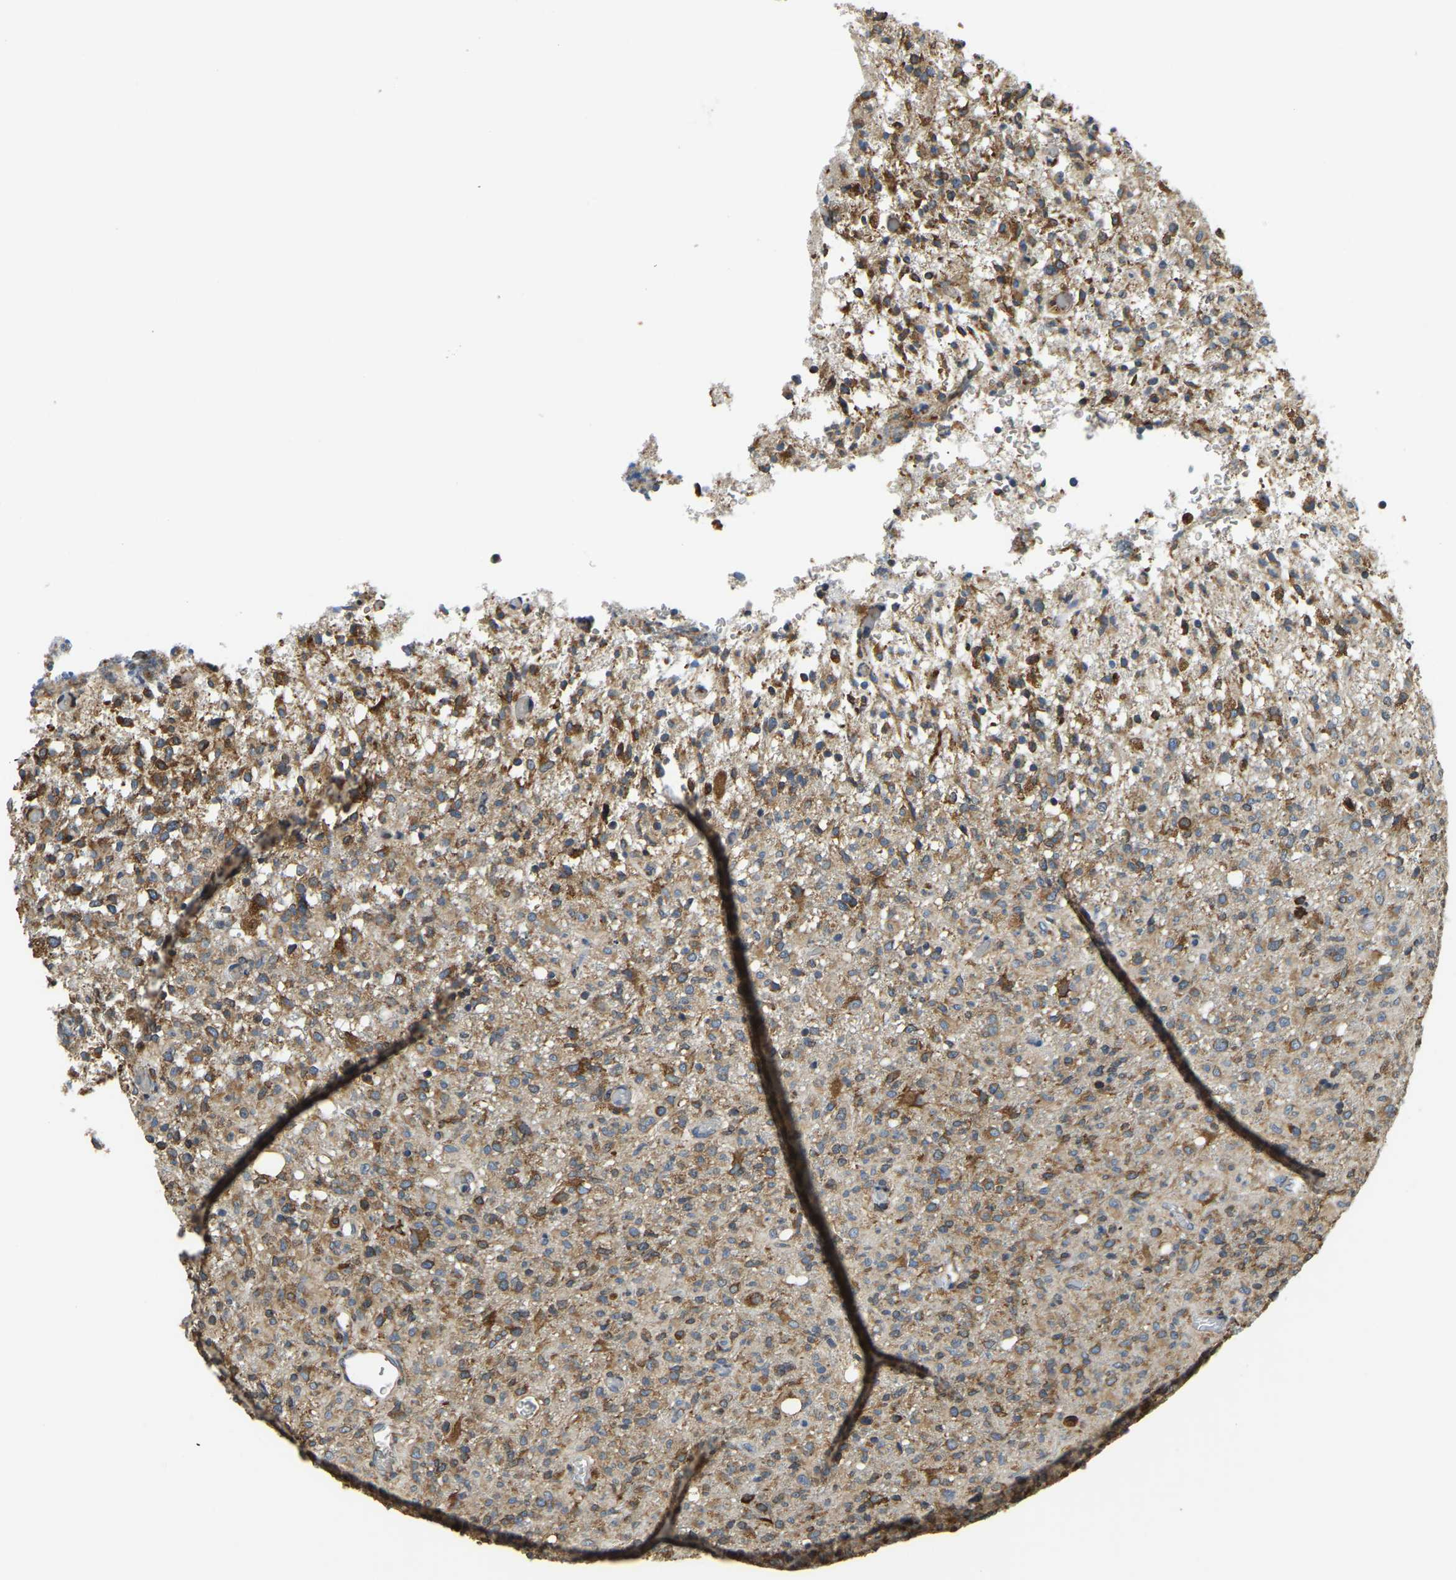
{"staining": {"intensity": "moderate", "quantity": ">75%", "location": "cytoplasmic/membranous"}, "tissue": "glioma", "cell_type": "Tumor cells", "image_type": "cancer", "snomed": [{"axis": "morphology", "description": "Glioma, malignant, High grade"}, {"axis": "topography", "description": "Brain"}], "caption": "High-grade glioma (malignant) stained with DAB immunohistochemistry (IHC) displays medium levels of moderate cytoplasmic/membranous expression in approximately >75% of tumor cells.", "gene": "RNF115", "patient": {"sex": "female", "age": 57}}